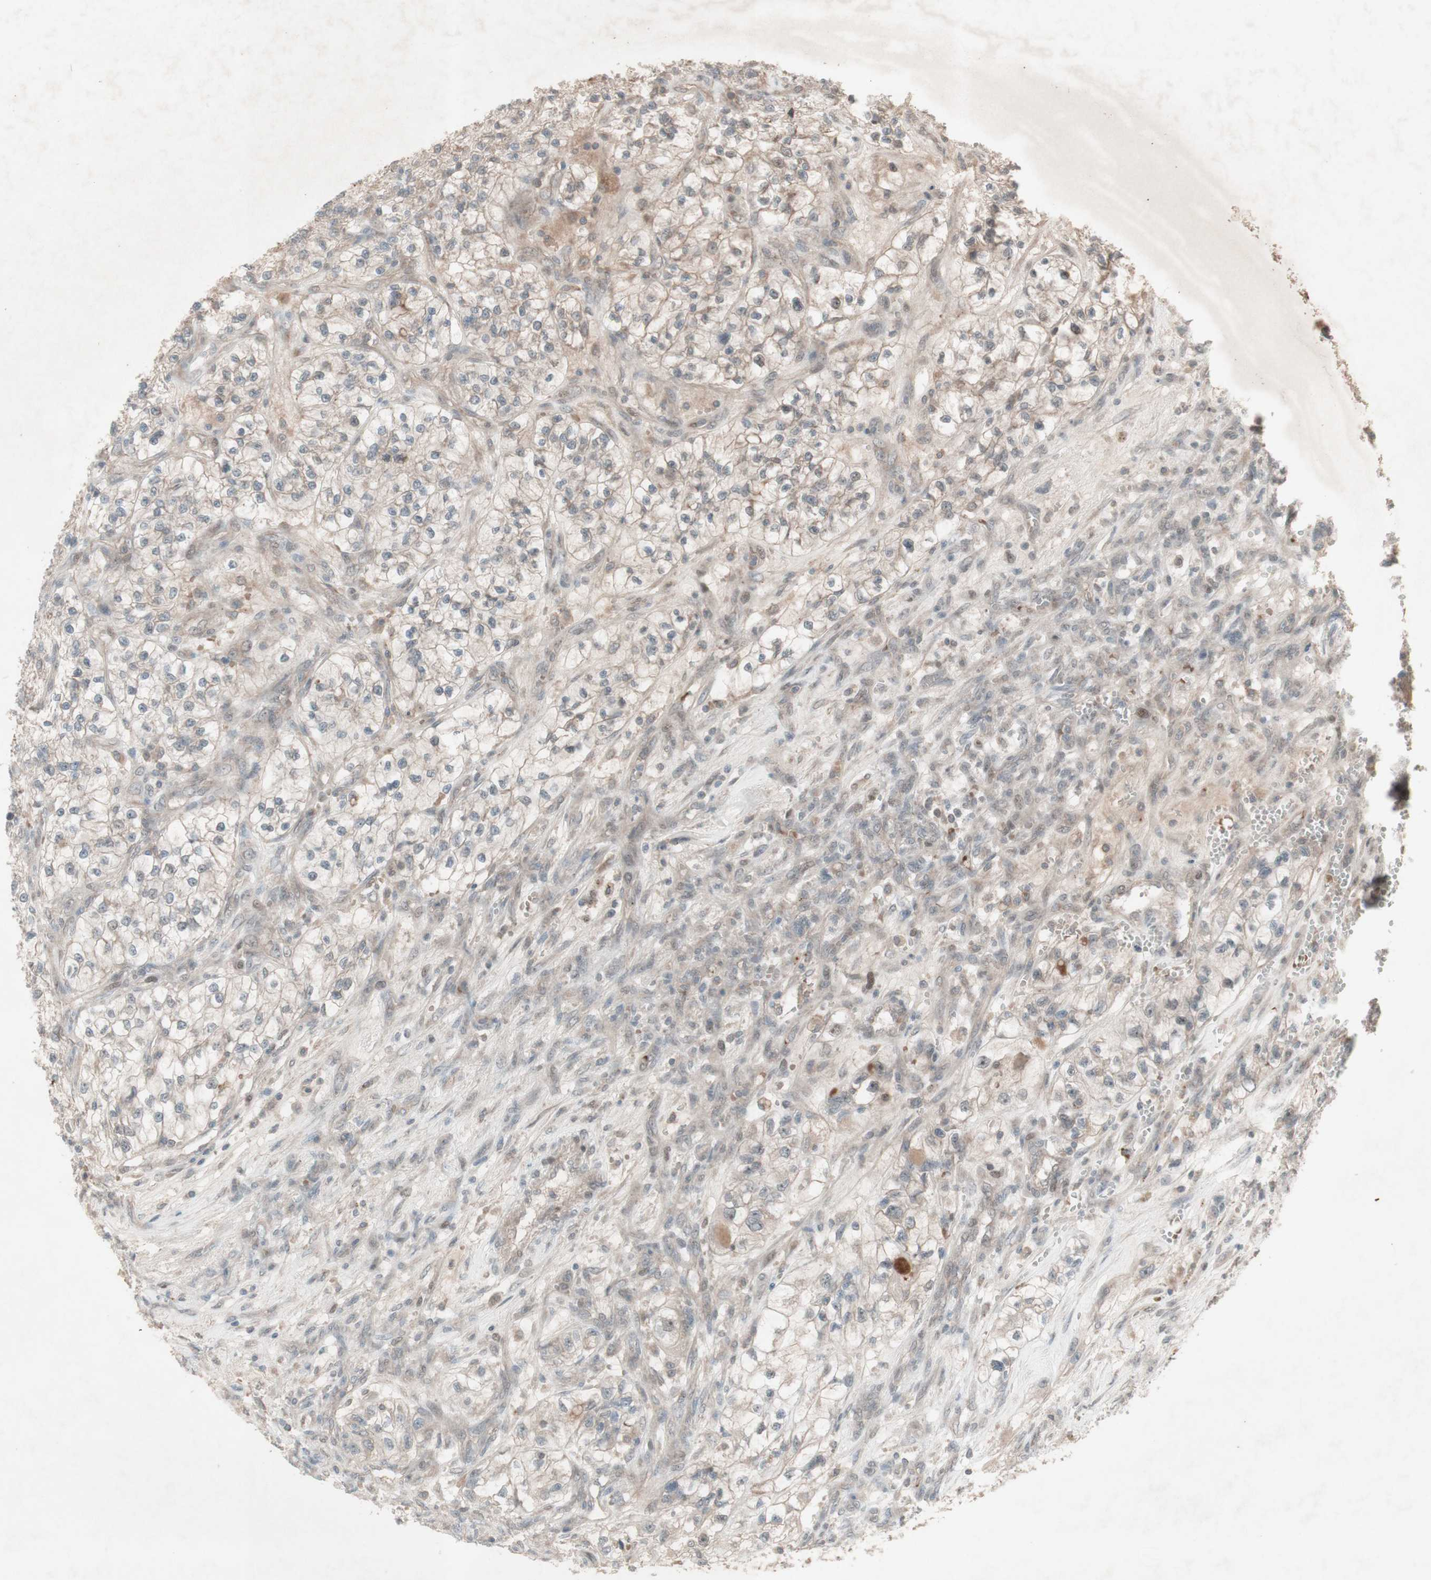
{"staining": {"intensity": "negative", "quantity": "none", "location": "none"}, "tissue": "renal cancer", "cell_type": "Tumor cells", "image_type": "cancer", "snomed": [{"axis": "morphology", "description": "Adenocarcinoma, NOS"}, {"axis": "topography", "description": "Kidney"}], "caption": "Immunohistochemical staining of human renal cancer (adenocarcinoma) demonstrates no significant staining in tumor cells.", "gene": "MSH6", "patient": {"sex": "female", "age": 57}}